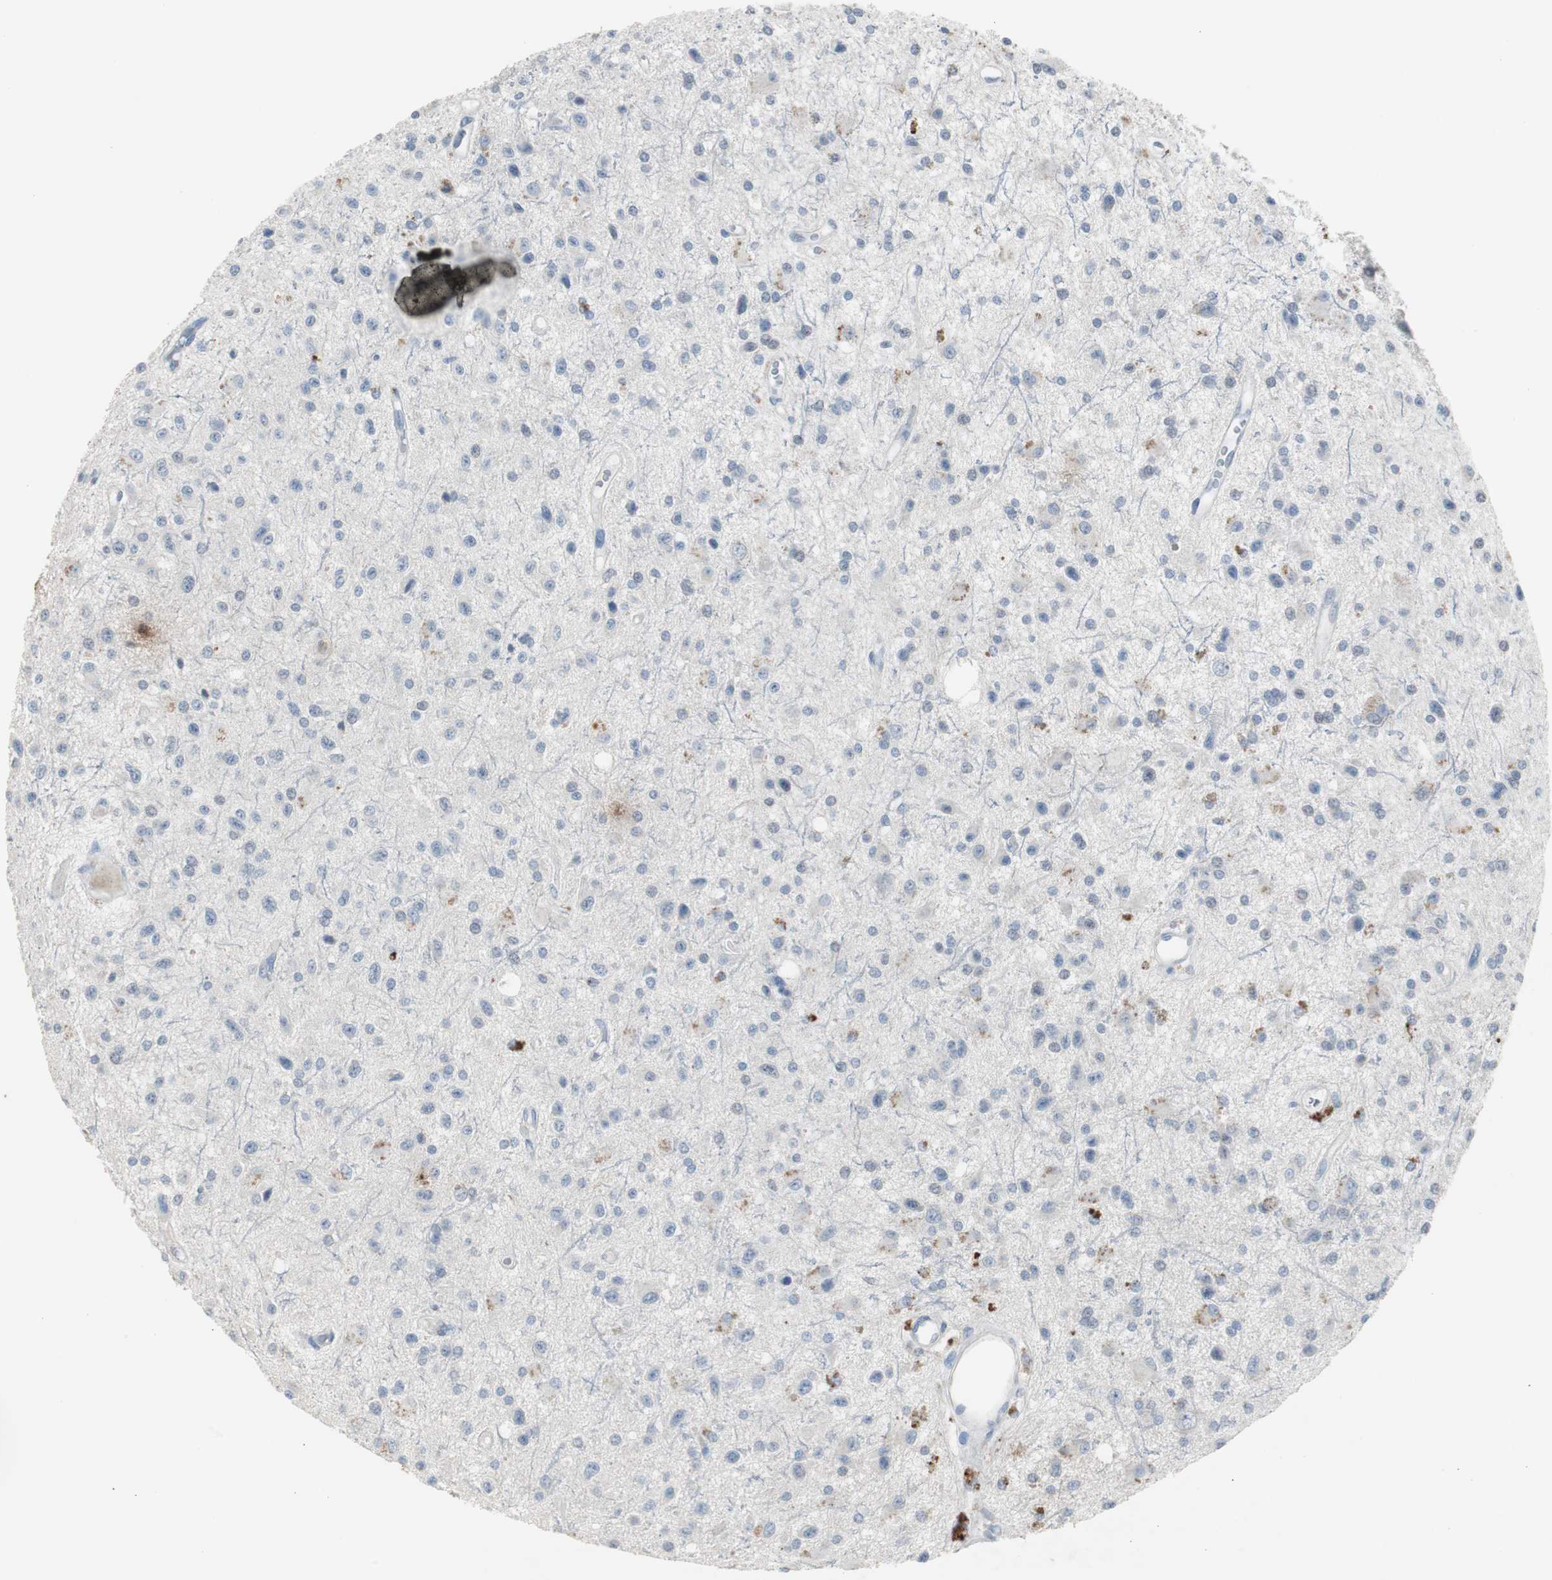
{"staining": {"intensity": "weak", "quantity": "<25%", "location": "cytoplasmic/membranous"}, "tissue": "glioma", "cell_type": "Tumor cells", "image_type": "cancer", "snomed": [{"axis": "morphology", "description": "Glioma, malignant, Low grade"}, {"axis": "topography", "description": "Brain"}], "caption": "Tumor cells show no significant staining in glioma.", "gene": "TK1", "patient": {"sex": "male", "age": 58}}